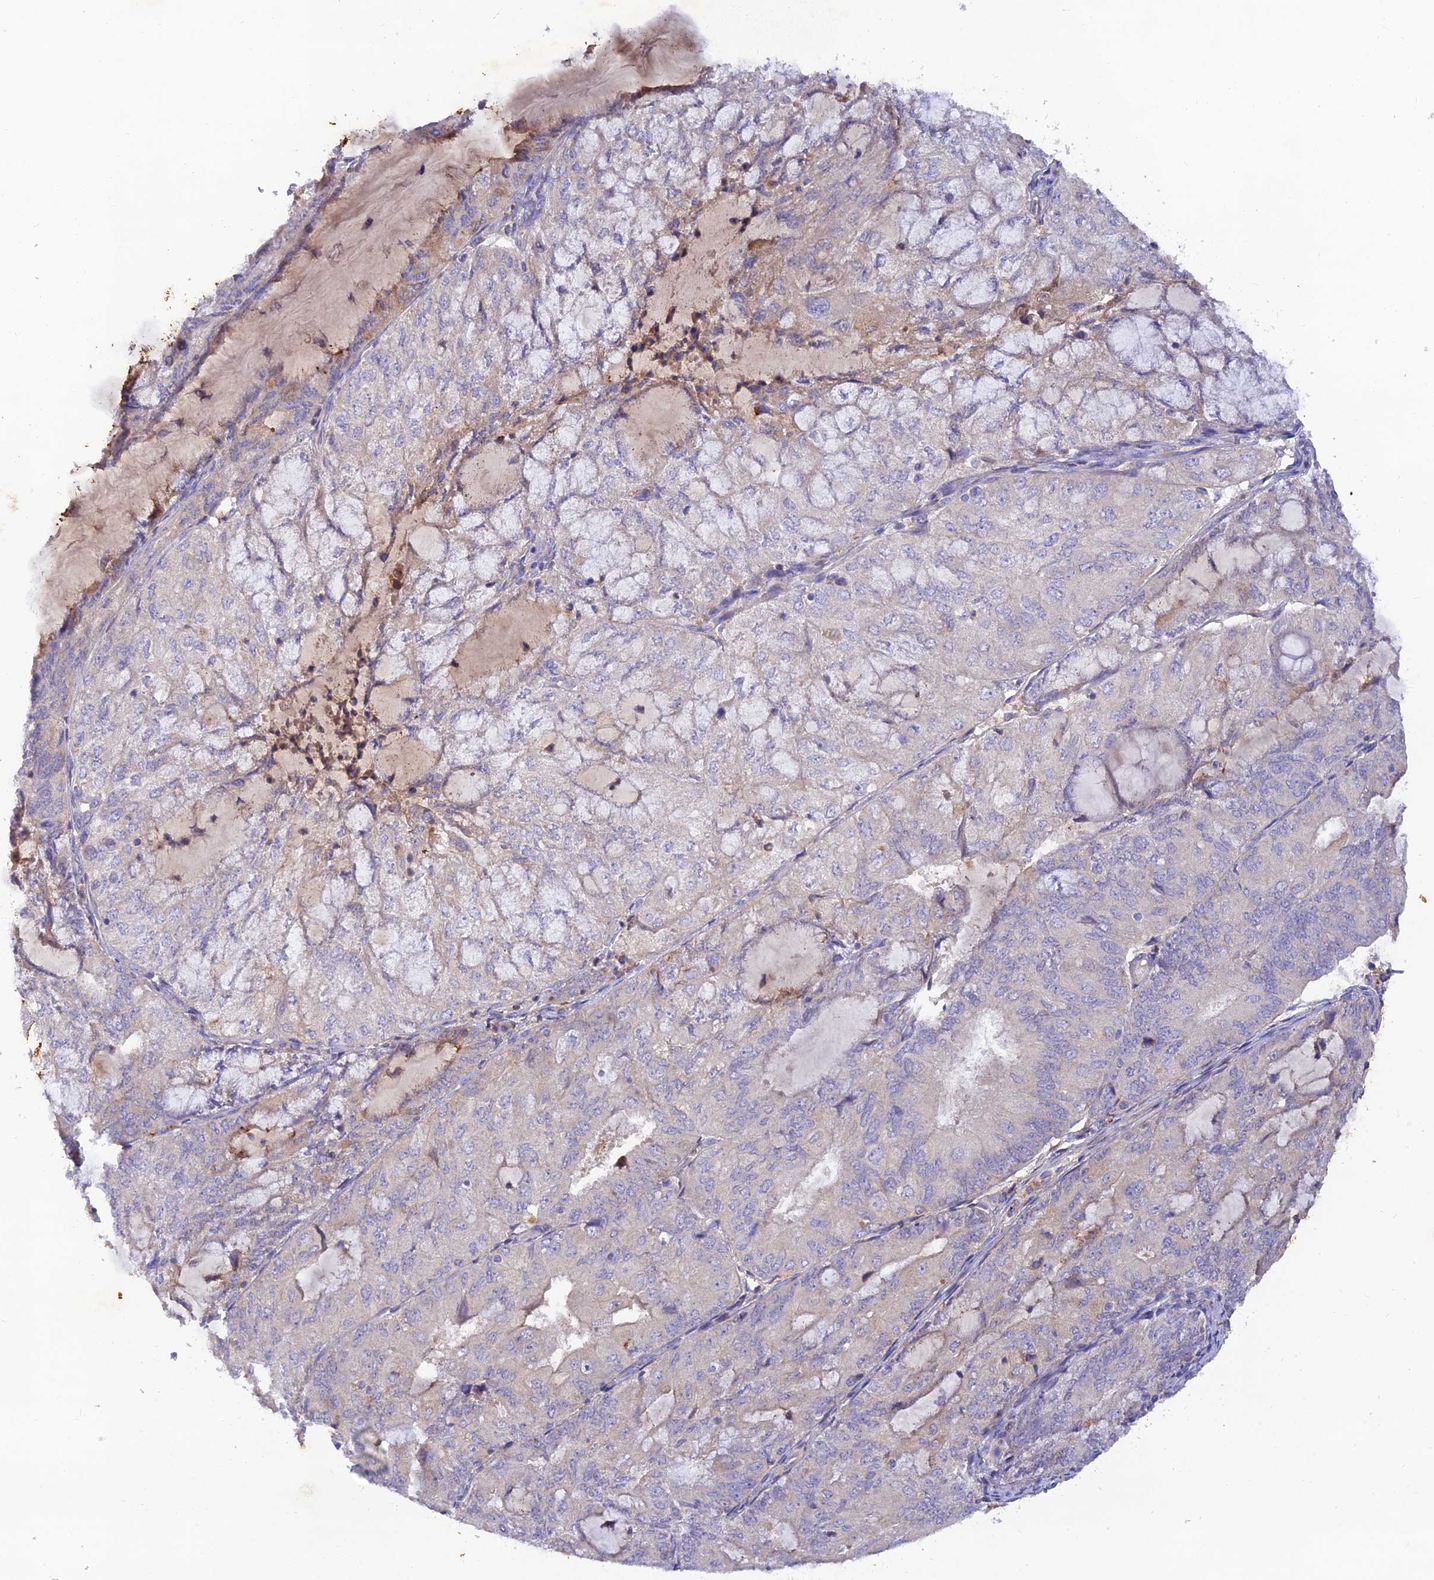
{"staining": {"intensity": "negative", "quantity": "none", "location": "none"}, "tissue": "endometrial cancer", "cell_type": "Tumor cells", "image_type": "cancer", "snomed": [{"axis": "morphology", "description": "Adenocarcinoma, NOS"}, {"axis": "topography", "description": "Endometrium"}], "caption": "Immunohistochemistry image of endometrial adenocarcinoma stained for a protein (brown), which shows no staining in tumor cells.", "gene": "ACSM5", "patient": {"sex": "female", "age": 81}}